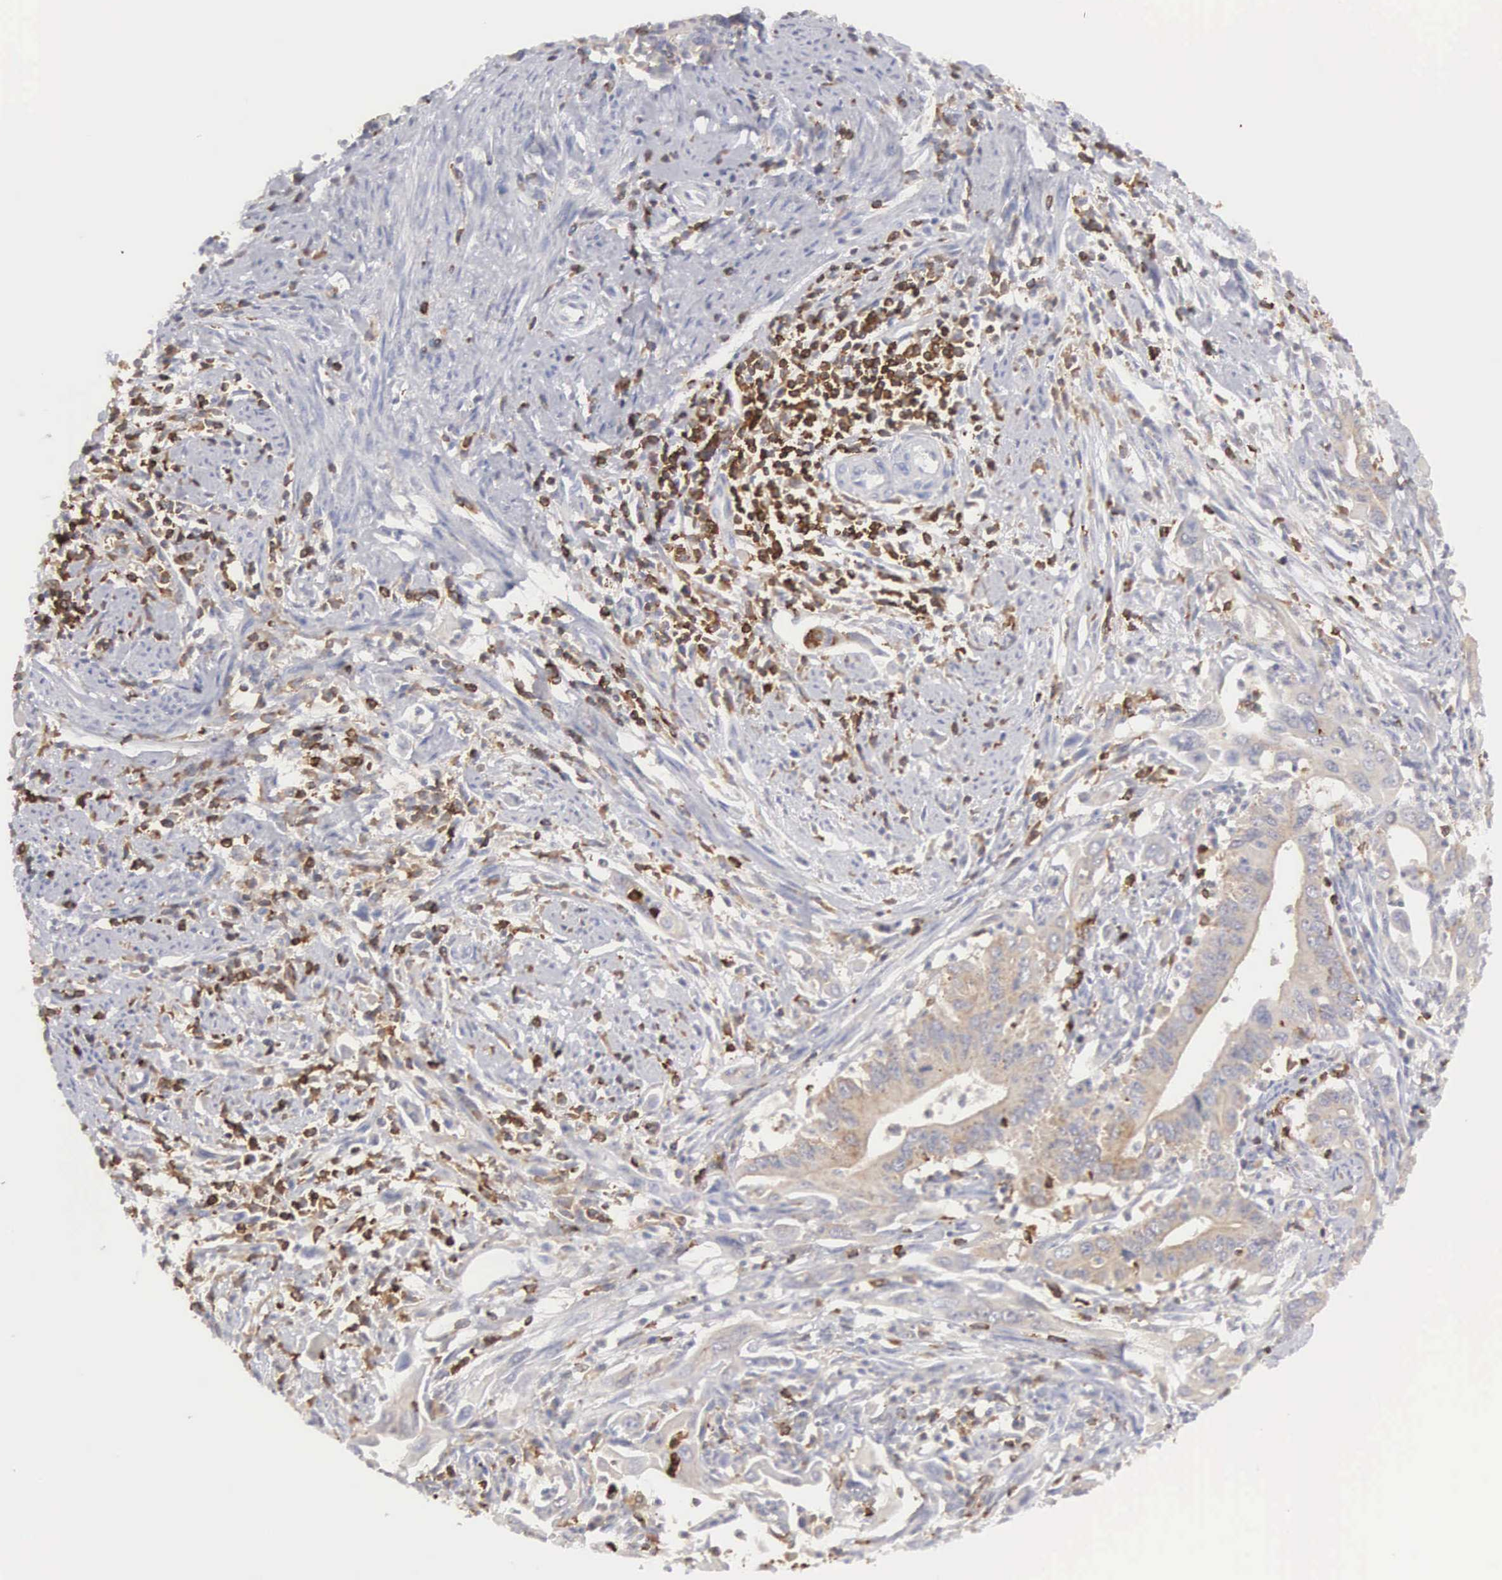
{"staining": {"intensity": "weak", "quantity": ">75%", "location": "cytoplasmic/membranous"}, "tissue": "cervical cancer", "cell_type": "Tumor cells", "image_type": "cancer", "snomed": [{"axis": "morphology", "description": "Normal tissue, NOS"}, {"axis": "morphology", "description": "Adenocarcinoma, NOS"}, {"axis": "topography", "description": "Cervix"}], "caption": "Brown immunohistochemical staining in human cervical adenocarcinoma shows weak cytoplasmic/membranous expression in approximately >75% of tumor cells.", "gene": "SH3BP1", "patient": {"sex": "female", "age": 34}}